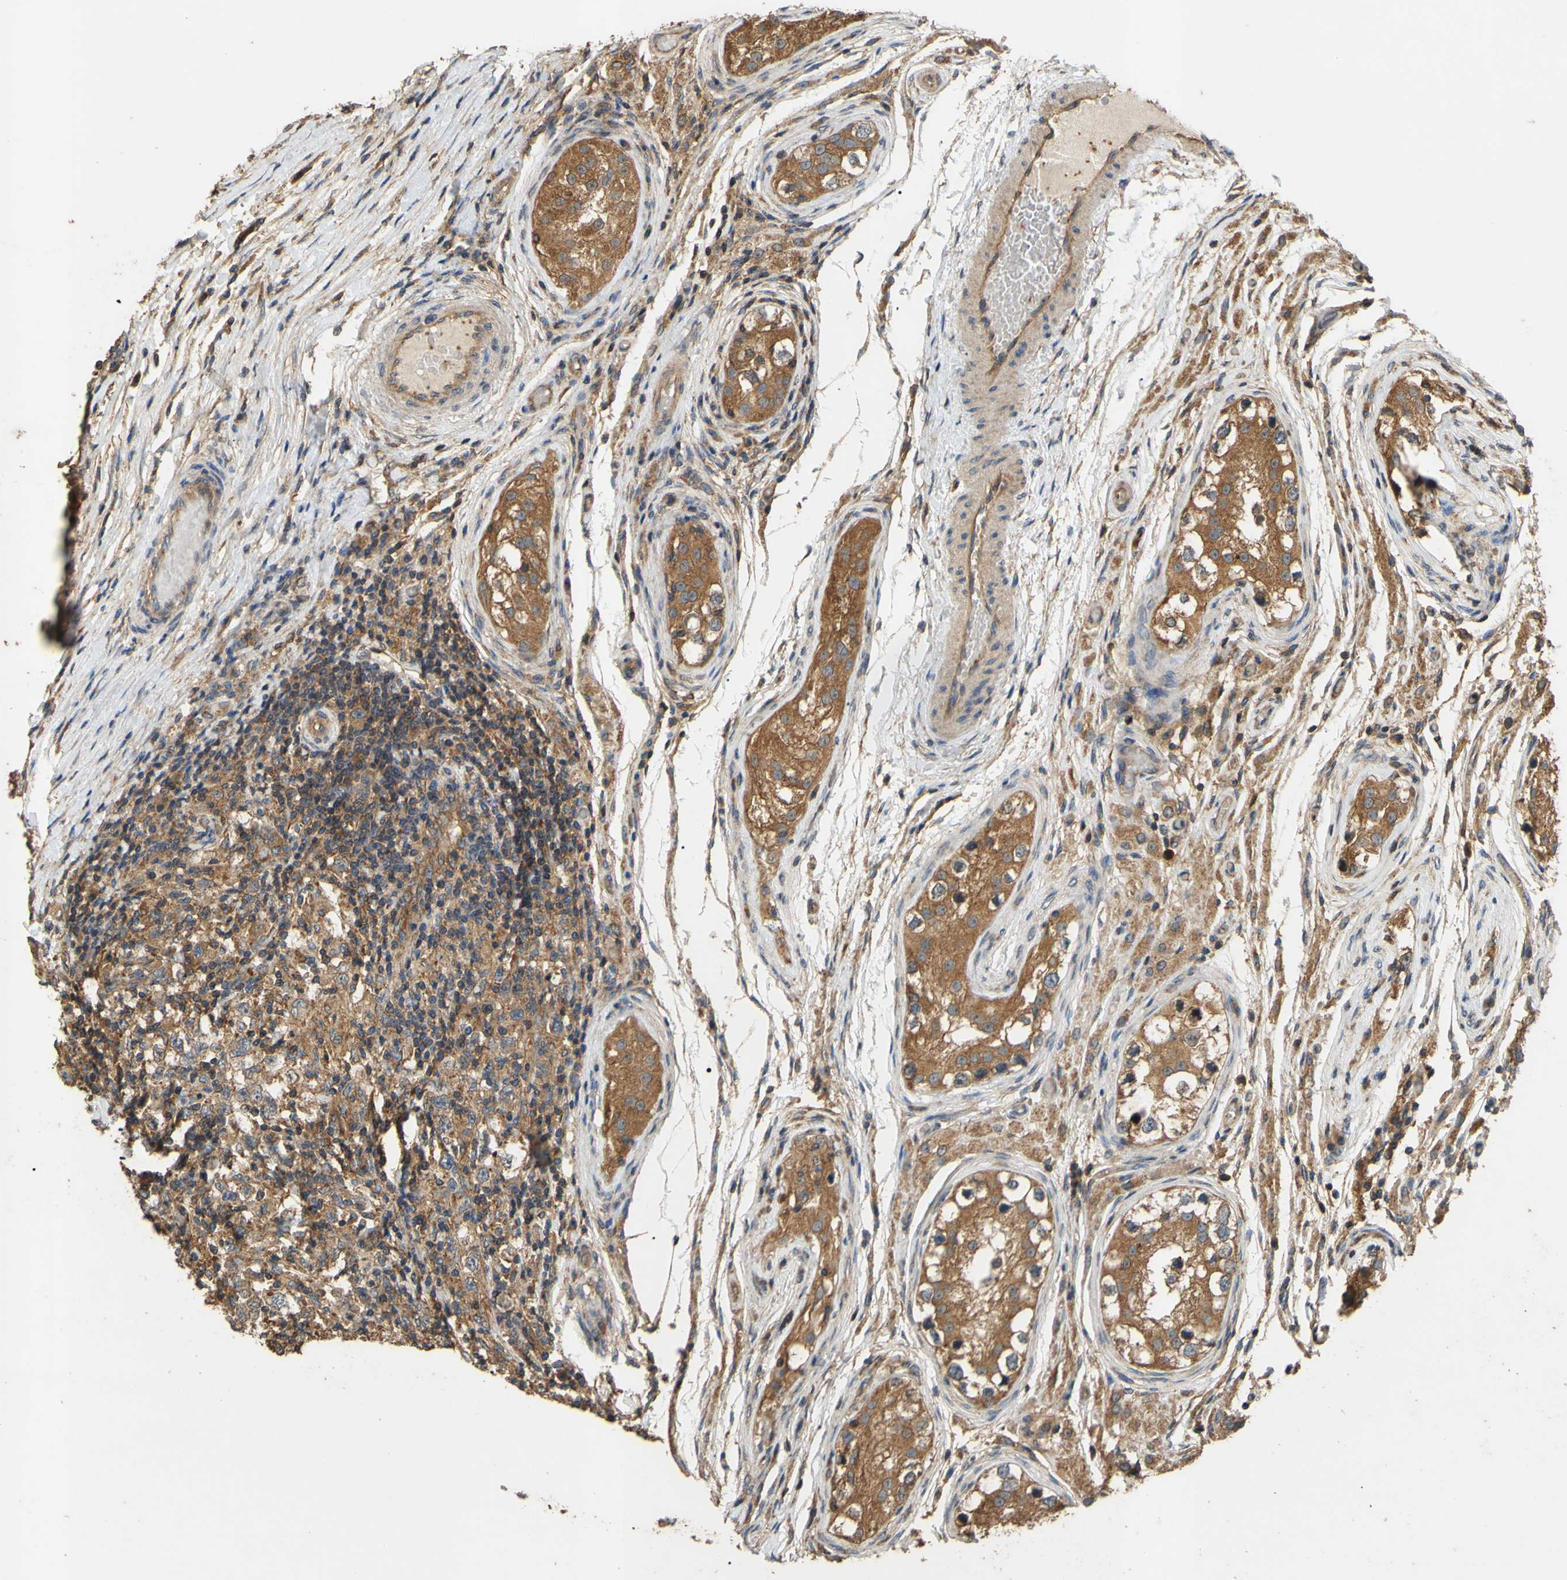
{"staining": {"intensity": "moderate", "quantity": ">75%", "location": "cytoplasmic/membranous"}, "tissue": "testis cancer", "cell_type": "Tumor cells", "image_type": "cancer", "snomed": [{"axis": "morphology", "description": "Carcinoma, Embryonal, NOS"}, {"axis": "topography", "description": "Testis"}], "caption": "A brown stain labels moderate cytoplasmic/membranous expression of a protein in human testis cancer (embryonal carcinoma) tumor cells. (Brightfield microscopy of DAB IHC at high magnification).", "gene": "CTTN", "patient": {"sex": "male", "age": 21}}